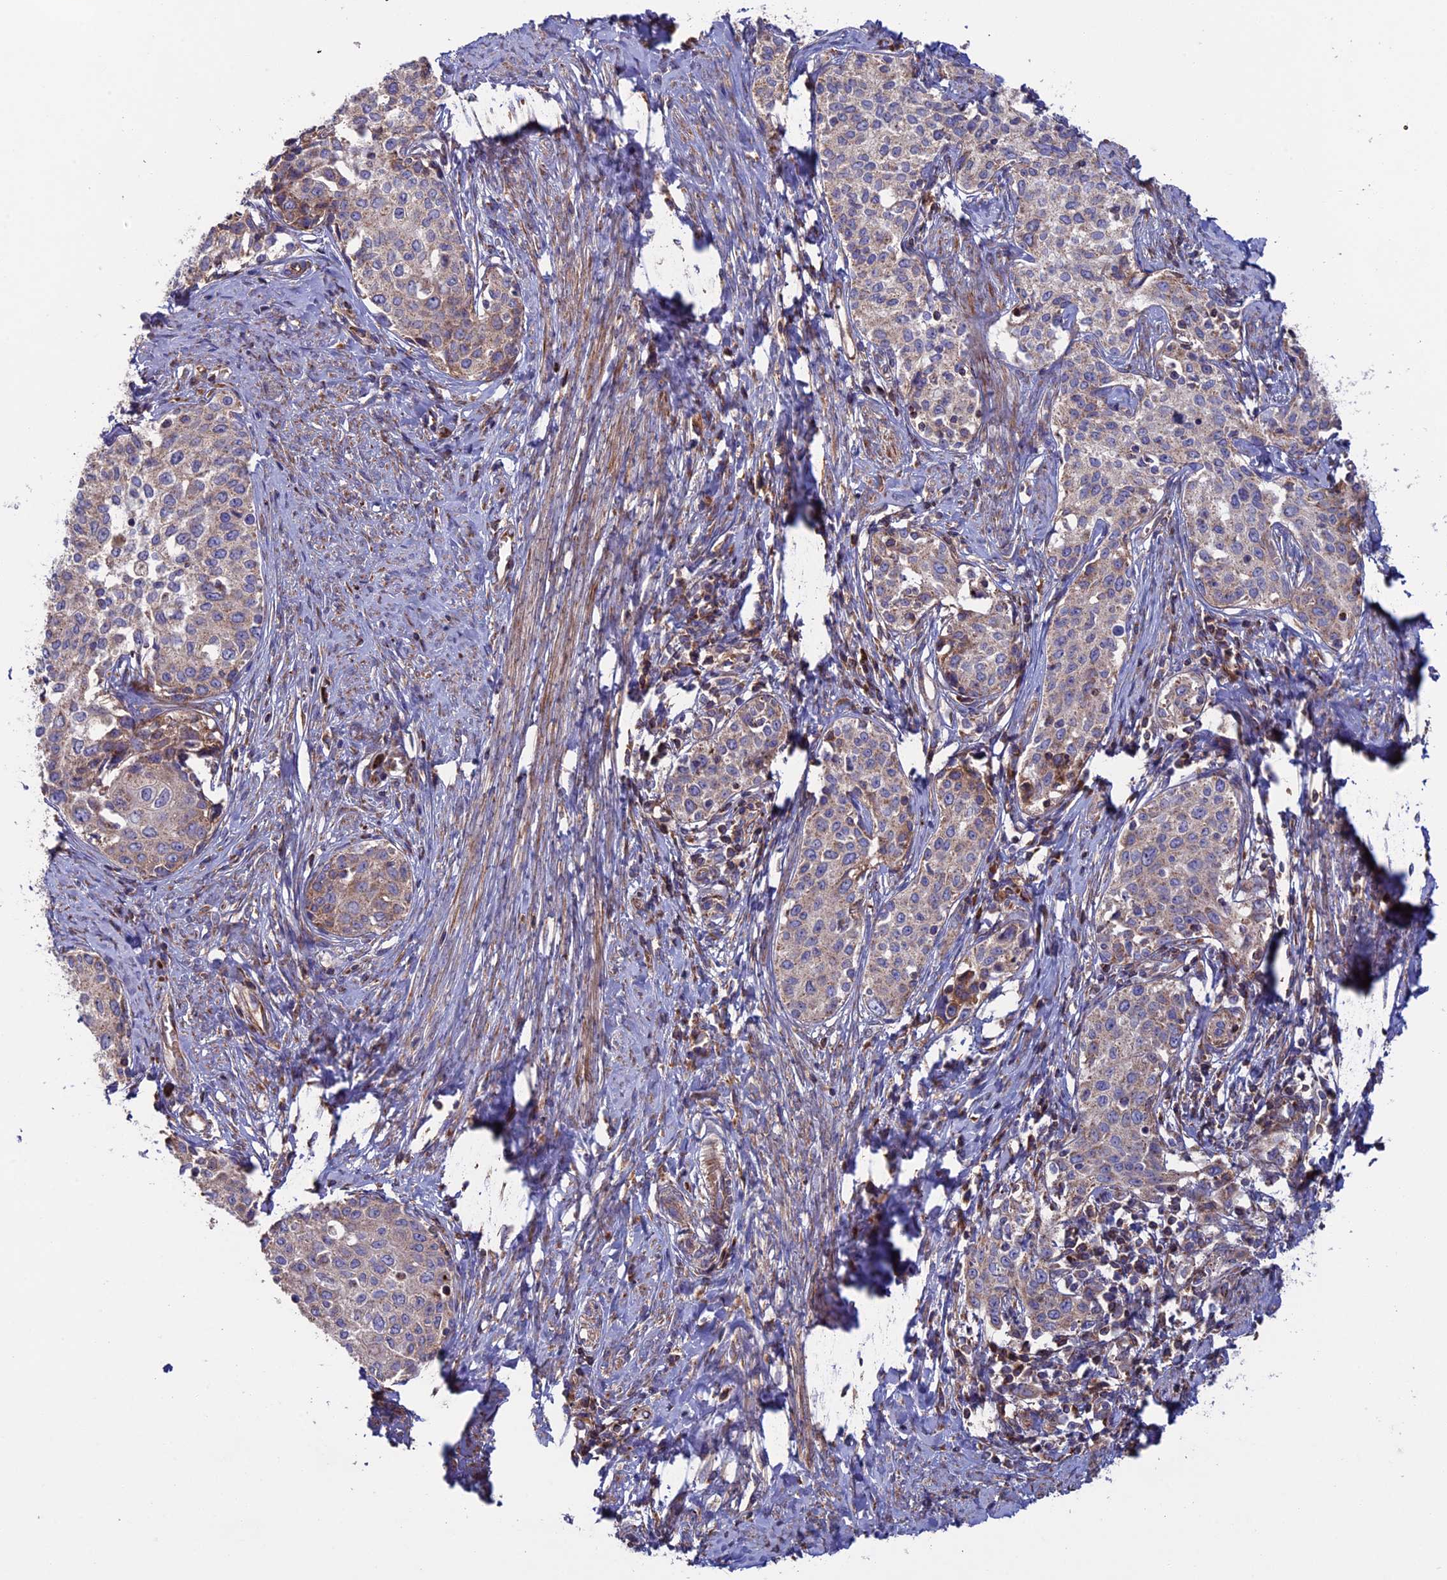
{"staining": {"intensity": "weak", "quantity": ">75%", "location": "cytoplasmic/membranous"}, "tissue": "cervical cancer", "cell_type": "Tumor cells", "image_type": "cancer", "snomed": [{"axis": "morphology", "description": "Squamous cell carcinoma, NOS"}, {"axis": "morphology", "description": "Adenocarcinoma, NOS"}, {"axis": "topography", "description": "Cervix"}], "caption": "IHC image of cervical cancer stained for a protein (brown), which exhibits low levels of weak cytoplasmic/membranous positivity in about >75% of tumor cells.", "gene": "SLC15A5", "patient": {"sex": "female", "age": 52}}